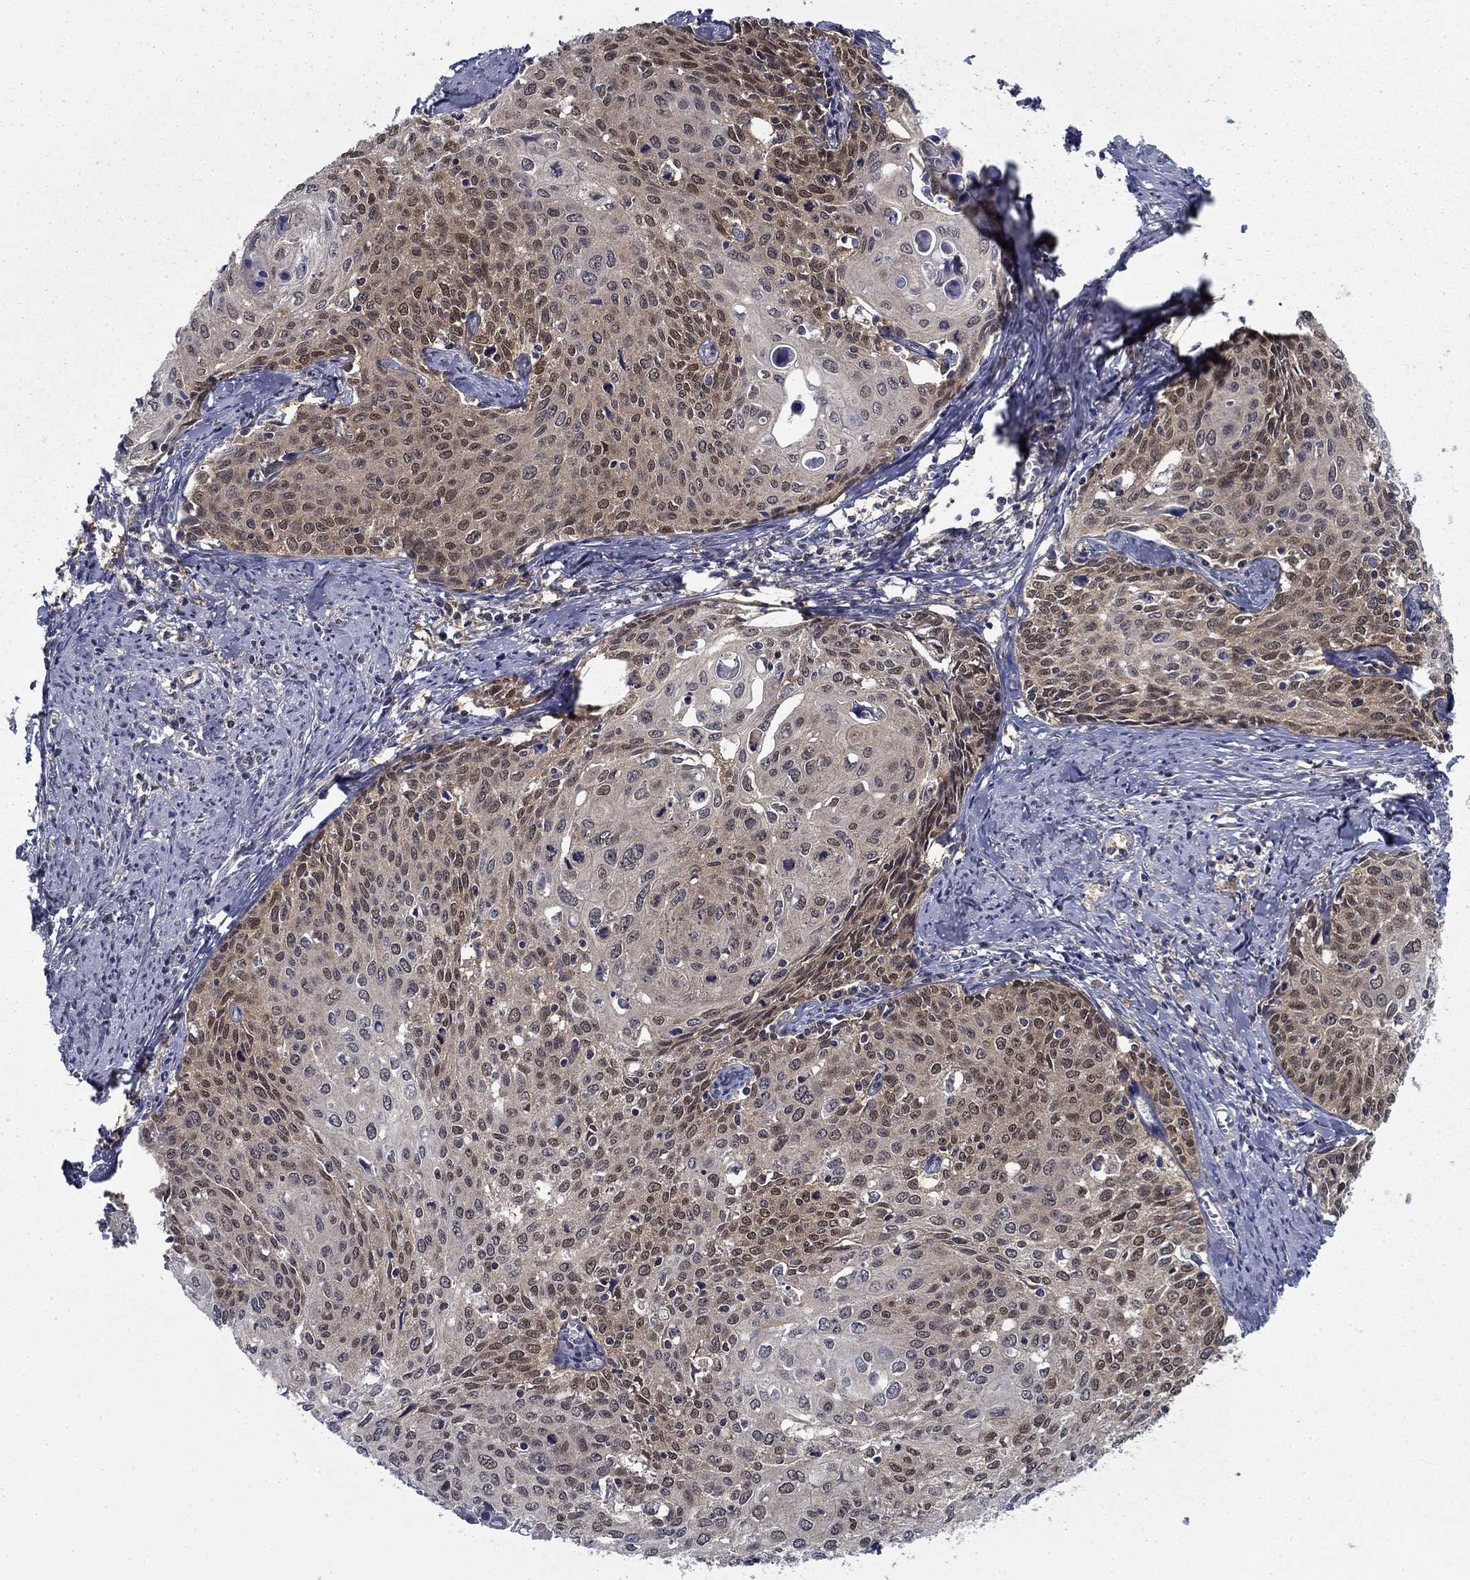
{"staining": {"intensity": "moderate", "quantity": "<25%", "location": "cytoplasmic/membranous,nuclear"}, "tissue": "cervical cancer", "cell_type": "Tumor cells", "image_type": "cancer", "snomed": [{"axis": "morphology", "description": "Squamous cell carcinoma, NOS"}, {"axis": "topography", "description": "Cervix"}], "caption": "Tumor cells reveal moderate cytoplasmic/membranous and nuclear positivity in about <25% of cells in squamous cell carcinoma (cervical).", "gene": "NIT2", "patient": {"sex": "female", "age": 62}}